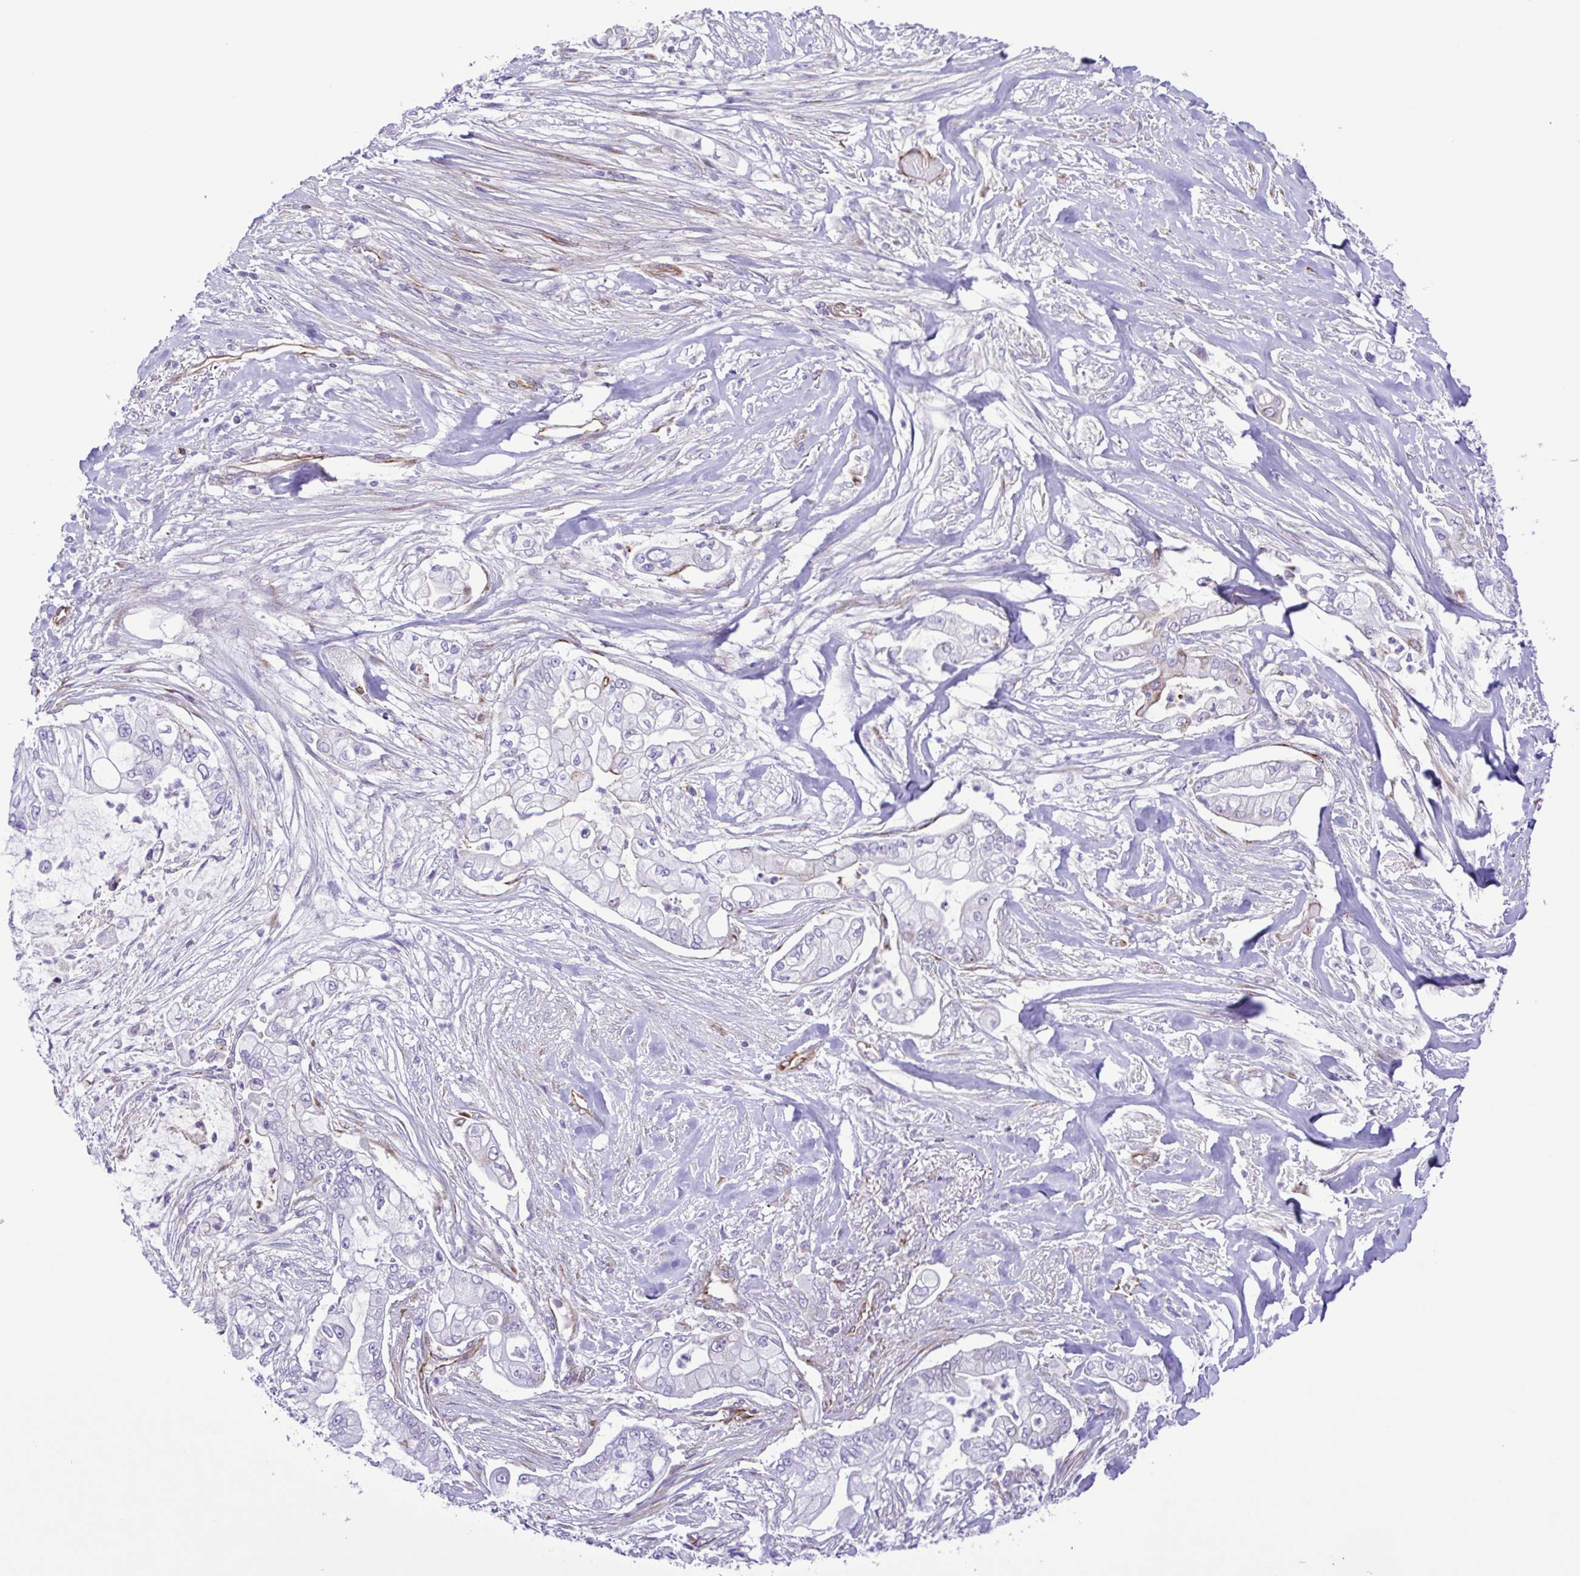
{"staining": {"intensity": "negative", "quantity": "none", "location": "none"}, "tissue": "pancreatic cancer", "cell_type": "Tumor cells", "image_type": "cancer", "snomed": [{"axis": "morphology", "description": "Adenocarcinoma, NOS"}, {"axis": "topography", "description": "Pancreas"}], "caption": "The photomicrograph exhibits no staining of tumor cells in pancreatic cancer.", "gene": "FLT1", "patient": {"sex": "female", "age": 69}}